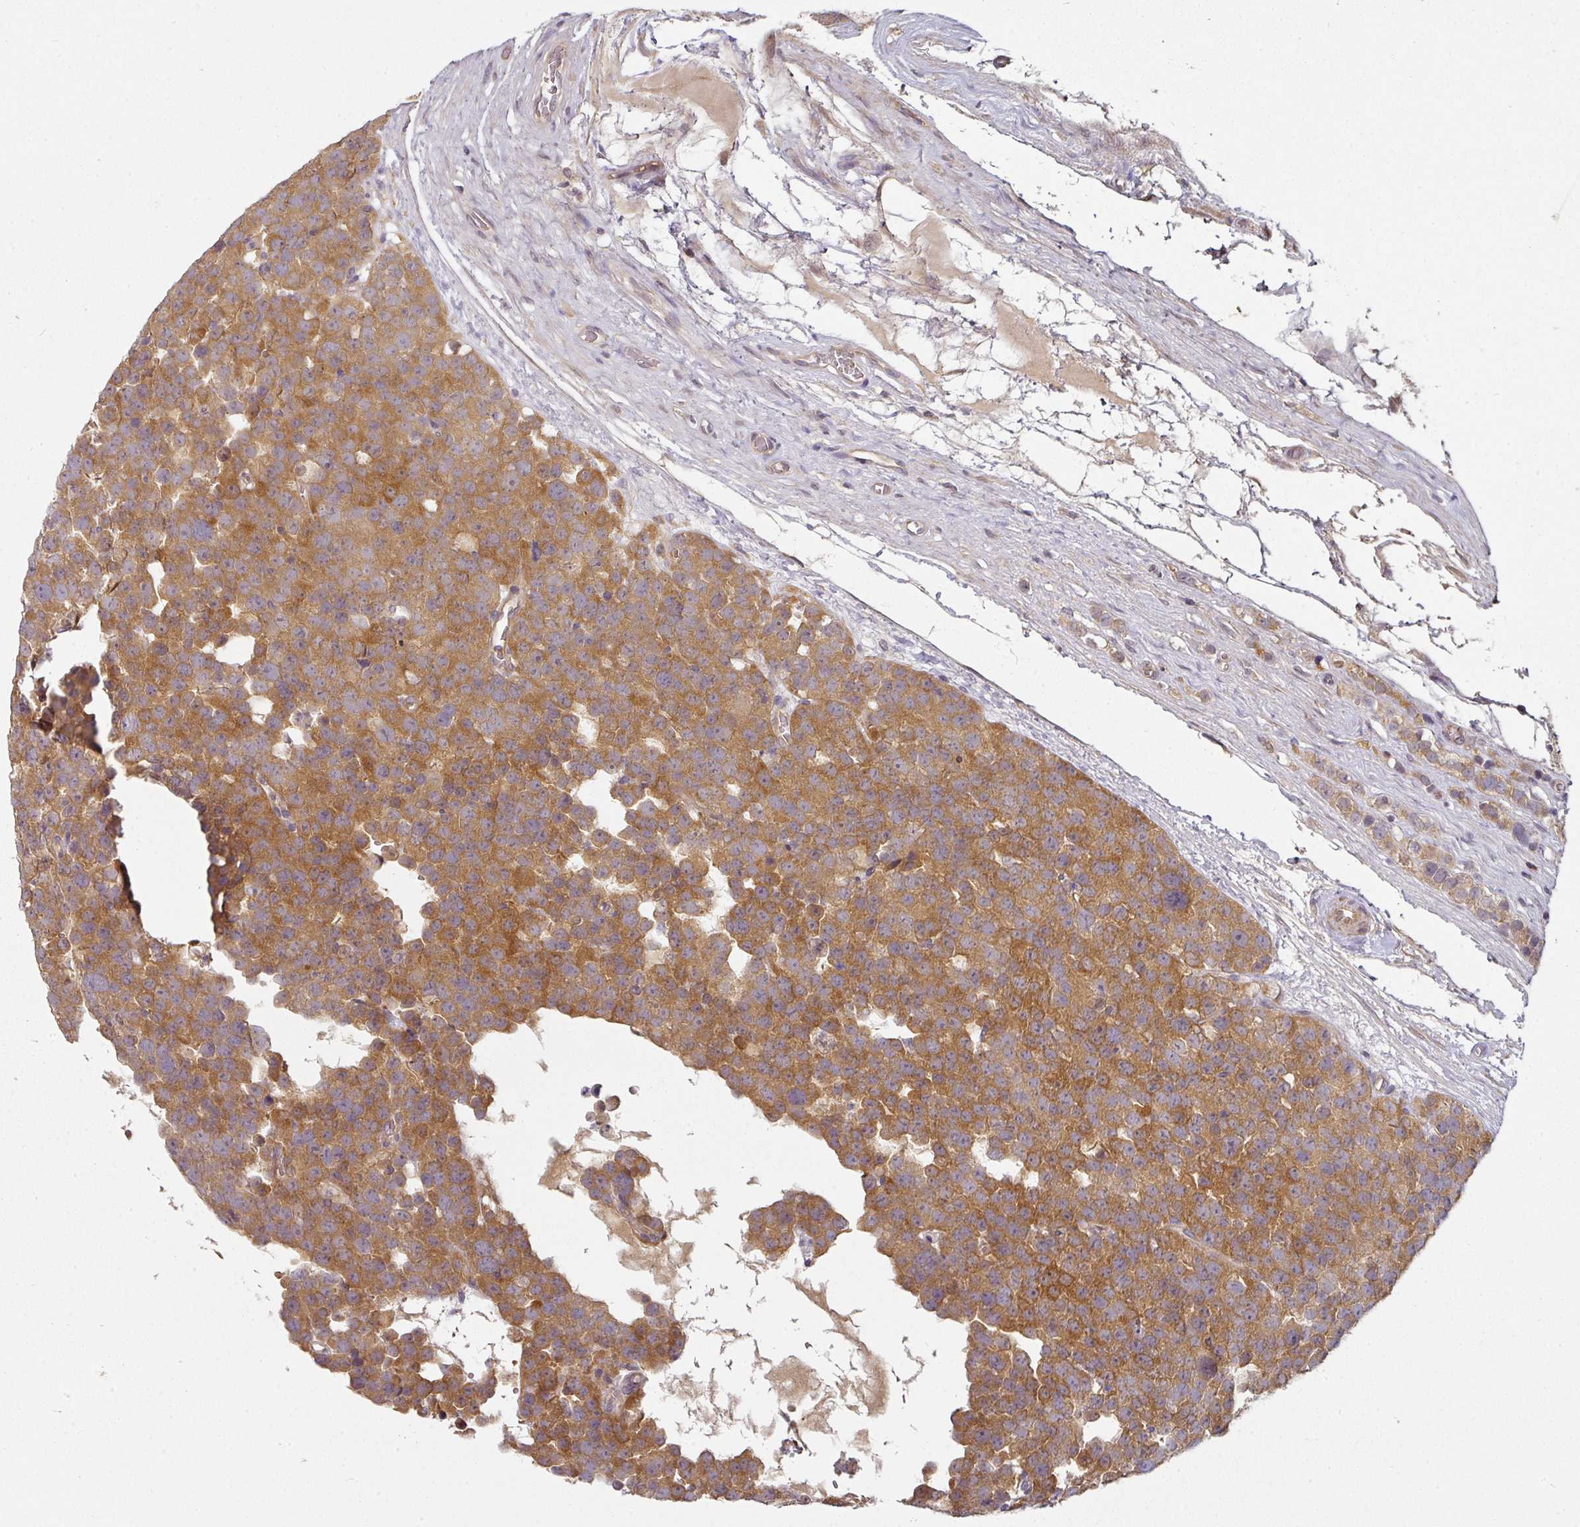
{"staining": {"intensity": "moderate", "quantity": ">75%", "location": "cytoplasmic/membranous"}, "tissue": "testis cancer", "cell_type": "Tumor cells", "image_type": "cancer", "snomed": [{"axis": "morphology", "description": "Seminoma, NOS"}, {"axis": "topography", "description": "Testis"}], "caption": "Protein expression by IHC demonstrates moderate cytoplasmic/membranous positivity in approximately >75% of tumor cells in testis cancer (seminoma). Nuclei are stained in blue.", "gene": "MAP2K2", "patient": {"sex": "male", "age": 71}}